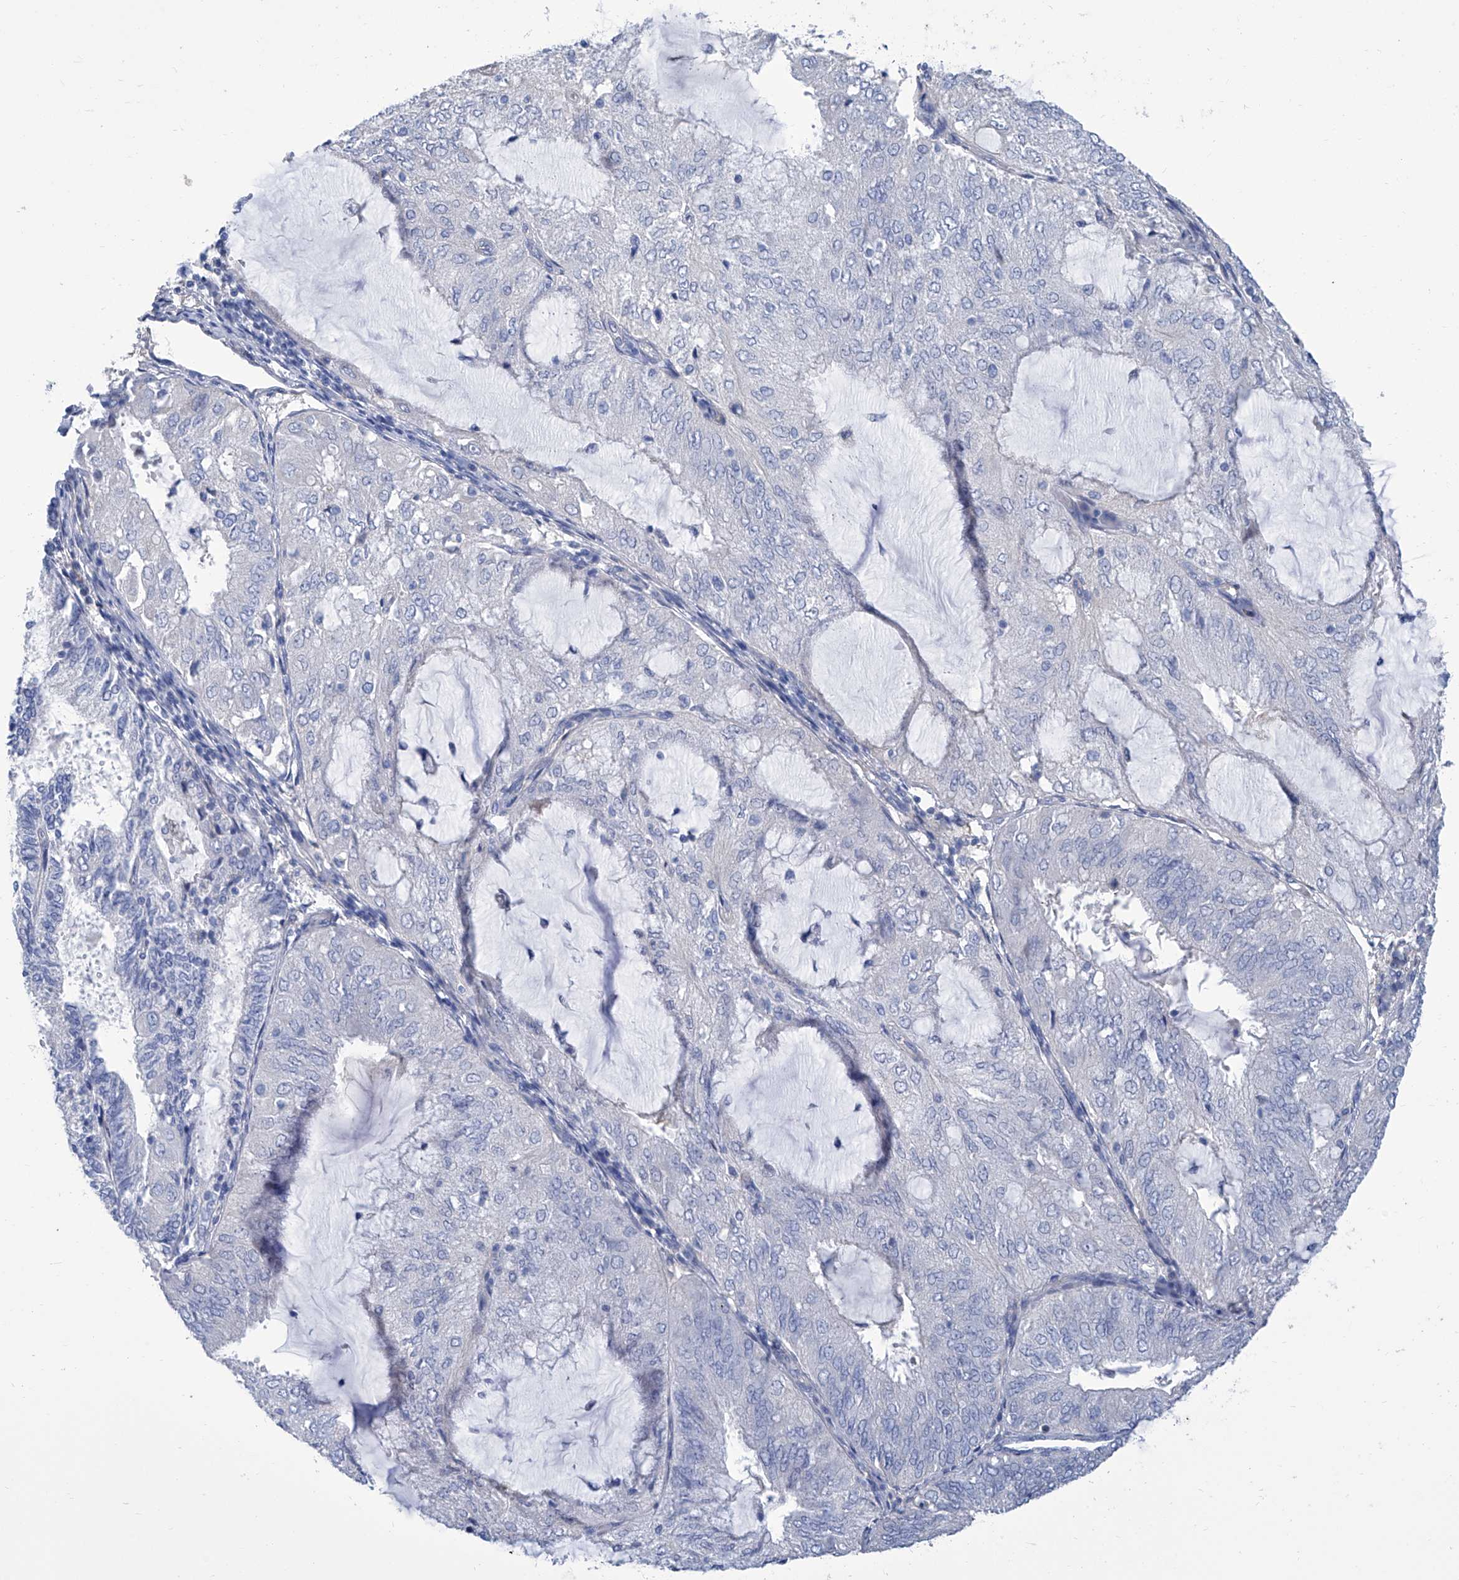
{"staining": {"intensity": "negative", "quantity": "none", "location": "none"}, "tissue": "endometrial cancer", "cell_type": "Tumor cells", "image_type": "cancer", "snomed": [{"axis": "morphology", "description": "Adenocarcinoma, NOS"}, {"axis": "topography", "description": "Endometrium"}], "caption": "Endometrial cancer (adenocarcinoma) was stained to show a protein in brown. There is no significant expression in tumor cells.", "gene": "SMS", "patient": {"sex": "female", "age": 81}}